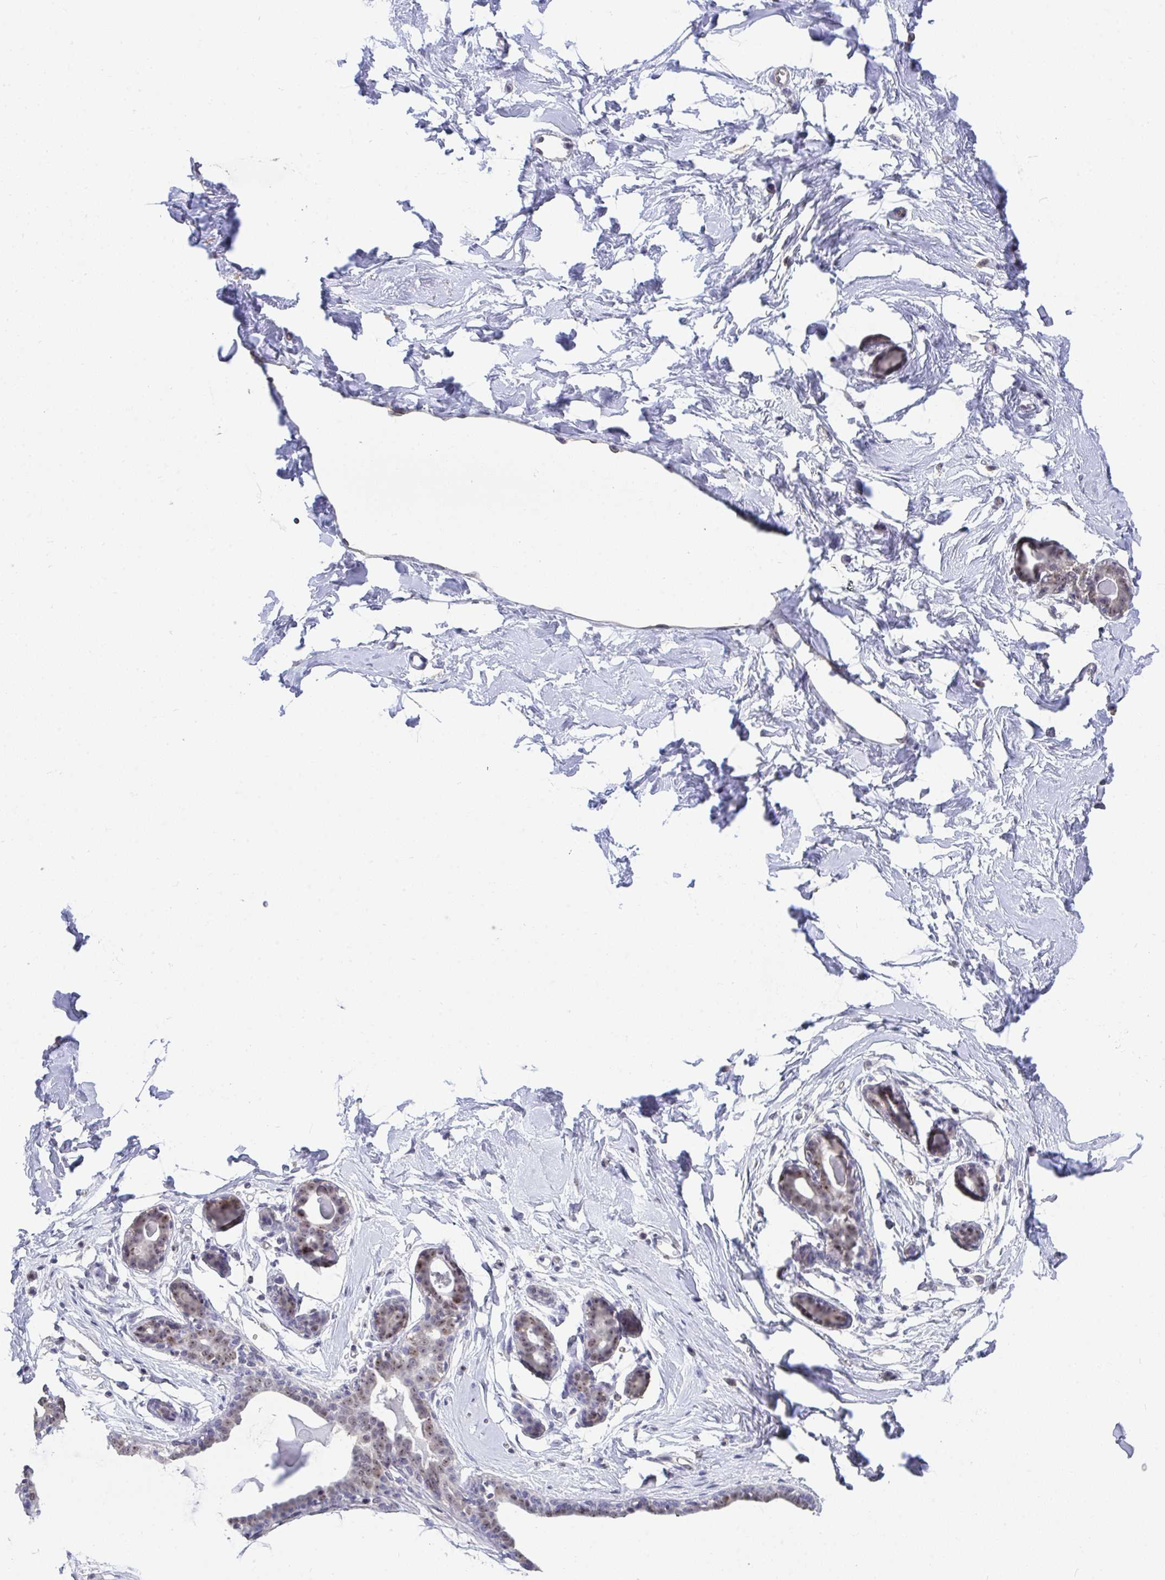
{"staining": {"intensity": "negative", "quantity": "none", "location": "none"}, "tissue": "breast", "cell_type": "Adipocytes", "image_type": "normal", "snomed": [{"axis": "morphology", "description": "Normal tissue, NOS"}, {"axis": "topography", "description": "Breast"}], "caption": "This micrograph is of benign breast stained with IHC to label a protein in brown with the nuclei are counter-stained blue. There is no expression in adipocytes.", "gene": "SENP3", "patient": {"sex": "female", "age": 45}}